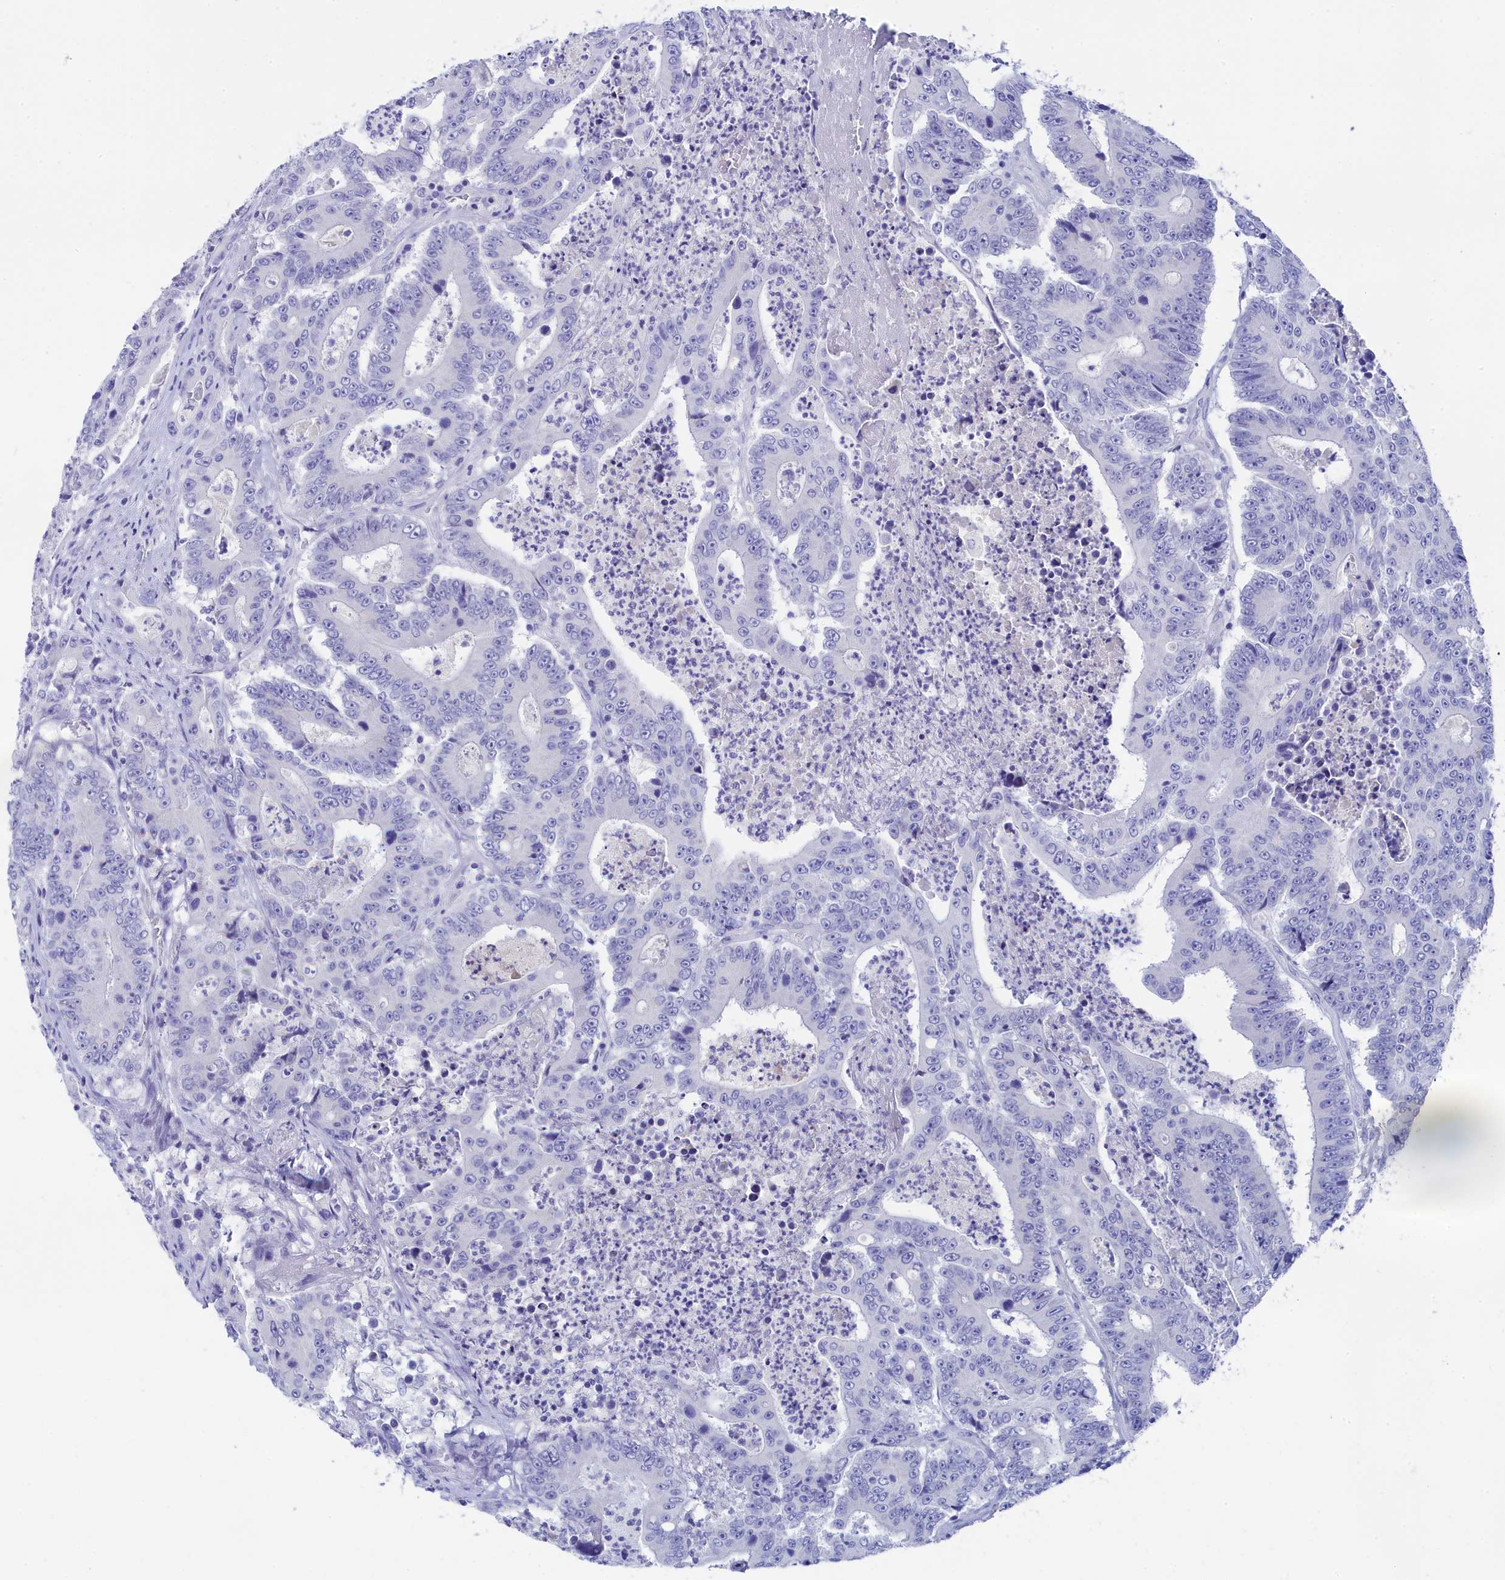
{"staining": {"intensity": "negative", "quantity": "none", "location": "none"}, "tissue": "colorectal cancer", "cell_type": "Tumor cells", "image_type": "cancer", "snomed": [{"axis": "morphology", "description": "Adenocarcinoma, NOS"}, {"axis": "topography", "description": "Colon"}], "caption": "Tumor cells are negative for protein expression in human colorectal adenocarcinoma.", "gene": "TRIM10", "patient": {"sex": "male", "age": 83}}